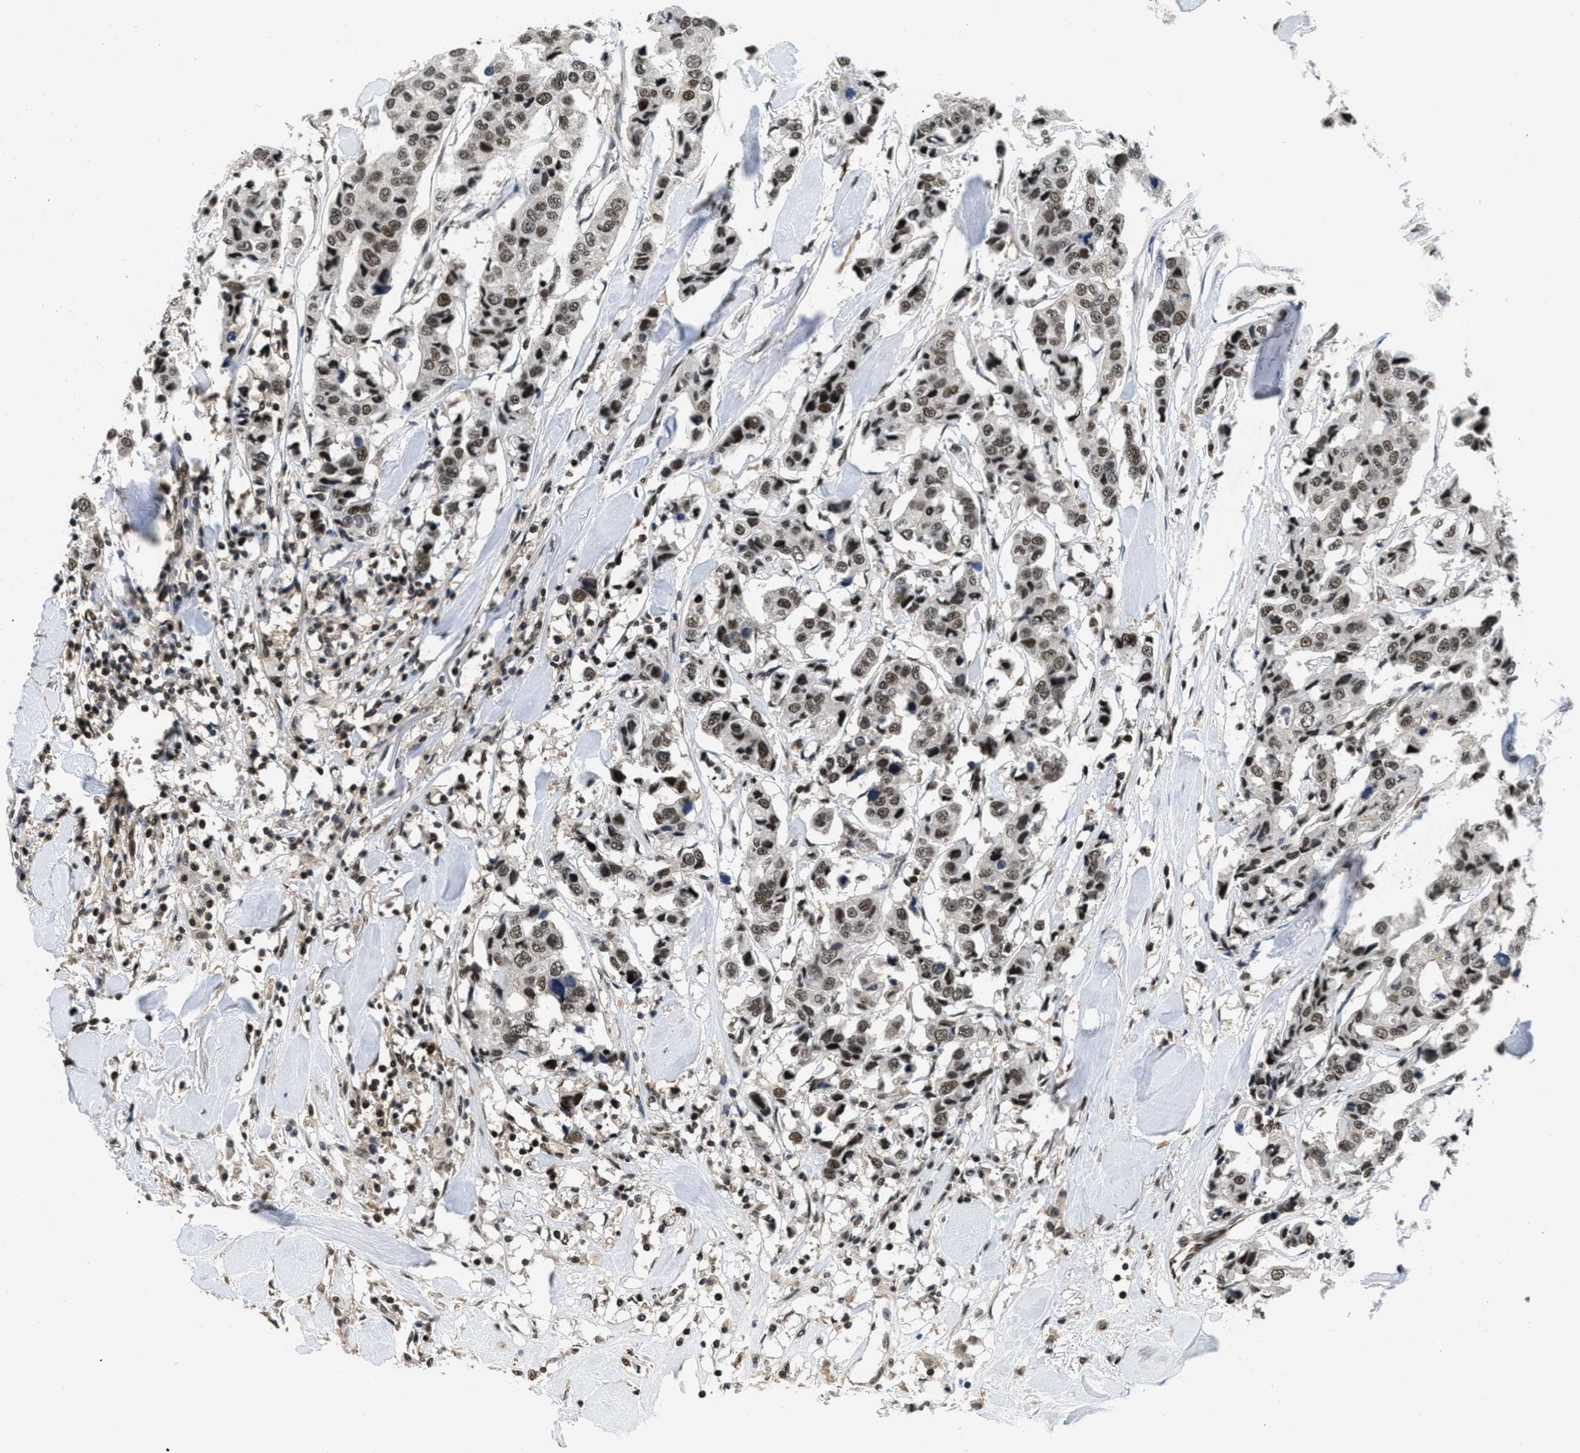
{"staining": {"intensity": "strong", "quantity": ">75%", "location": "cytoplasmic/membranous,nuclear"}, "tissue": "breast cancer", "cell_type": "Tumor cells", "image_type": "cancer", "snomed": [{"axis": "morphology", "description": "Duct carcinoma"}, {"axis": "topography", "description": "Breast"}], "caption": "Breast cancer (infiltrating ductal carcinoma) stained for a protein shows strong cytoplasmic/membranous and nuclear positivity in tumor cells.", "gene": "CUL4B", "patient": {"sex": "female", "age": 80}}